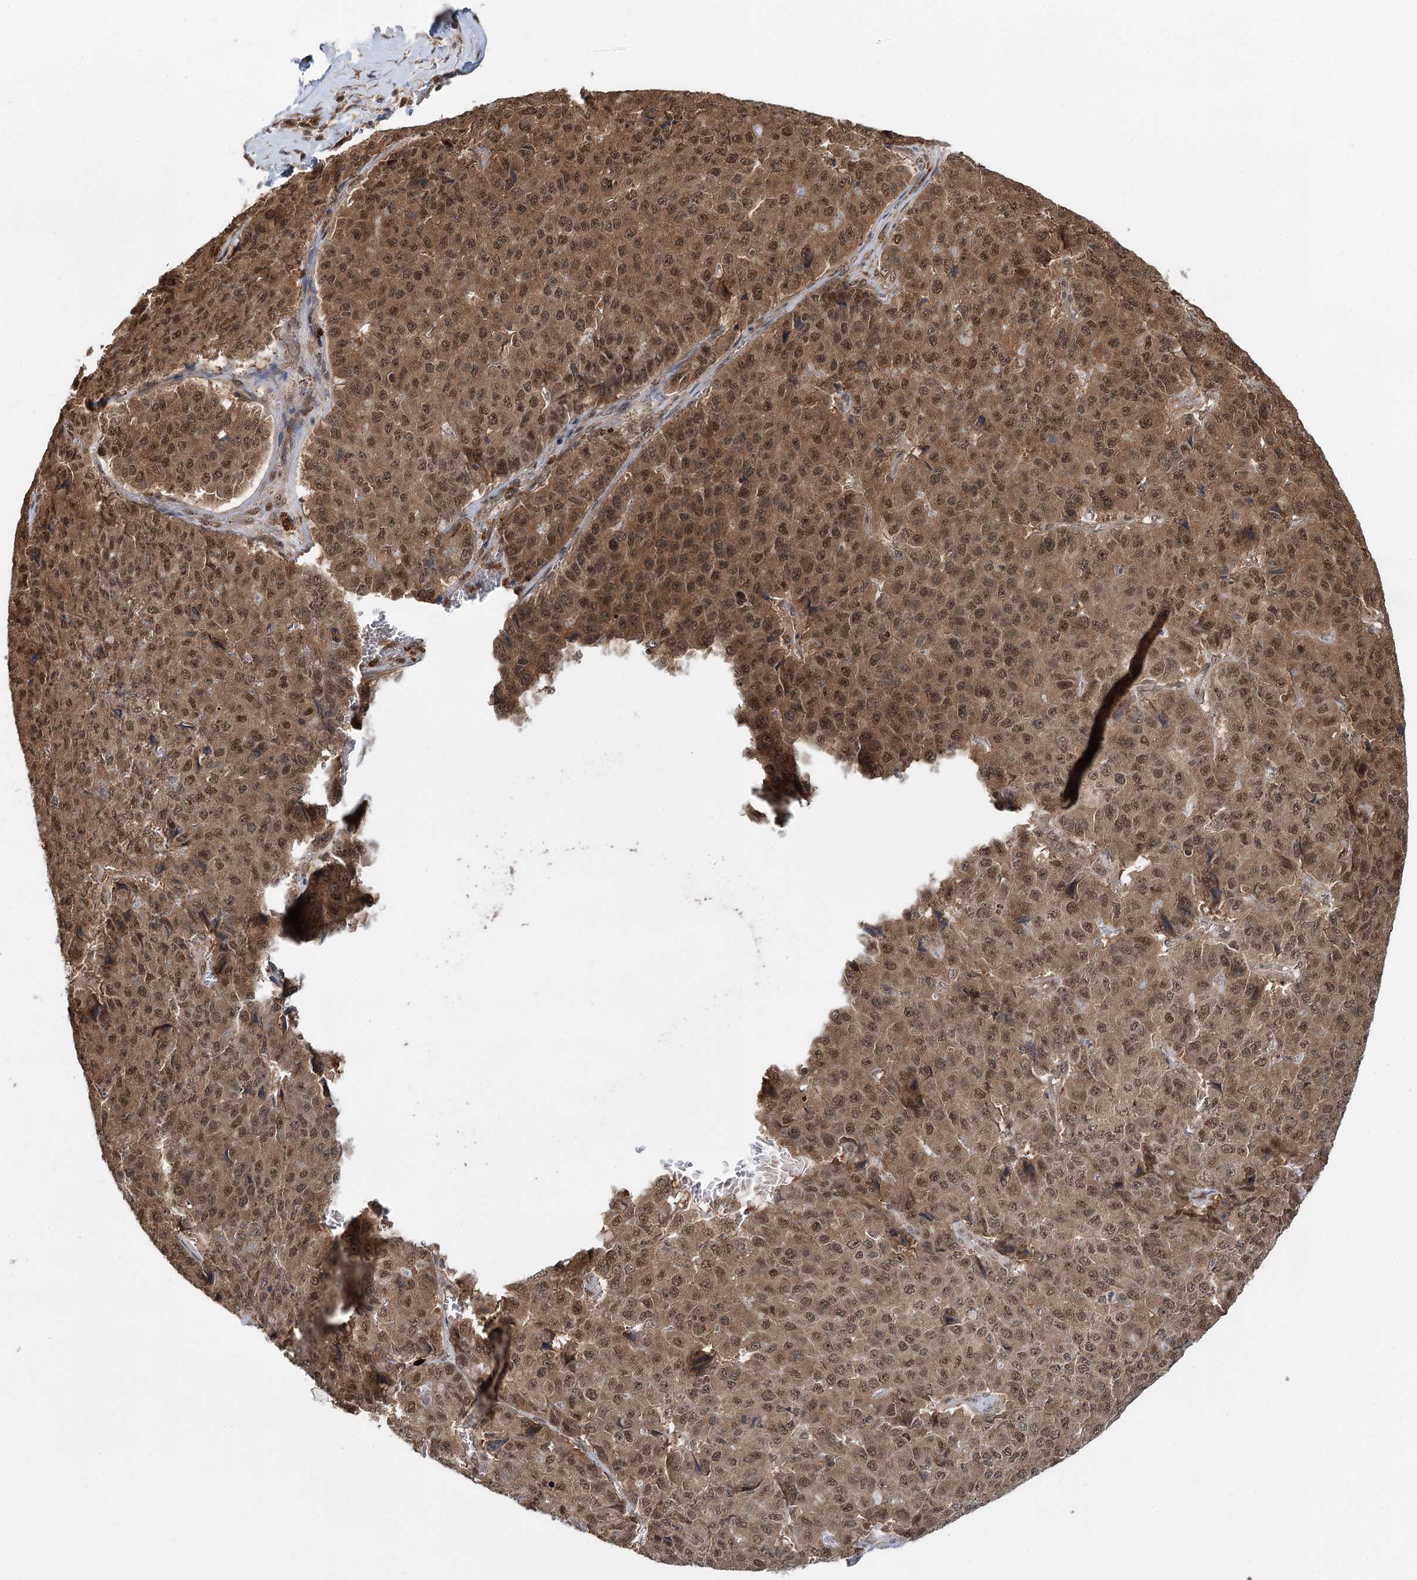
{"staining": {"intensity": "moderate", "quantity": ">75%", "location": "cytoplasmic/membranous,nuclear"}, "tissue": "pancreatic cancer", "cell_type": "Tumor cells", "image_type": "cancer", "snomed": [{"axis": "morphology", "description": "Adenocarcinoma, NOS"}, {"axis": "topography", "description": "Pancreas"}], "caption": "IHC histopathology image of human pancreatic cancer (adenocarcinoma) stained for a protein (brown), which shows medium levels of moderate cytoplasmic/membranous and nuclear staining in approximately >75% of tumor cells.", "gene": "N6AMT1", "patient": {"sex": "male", "age": 50}}